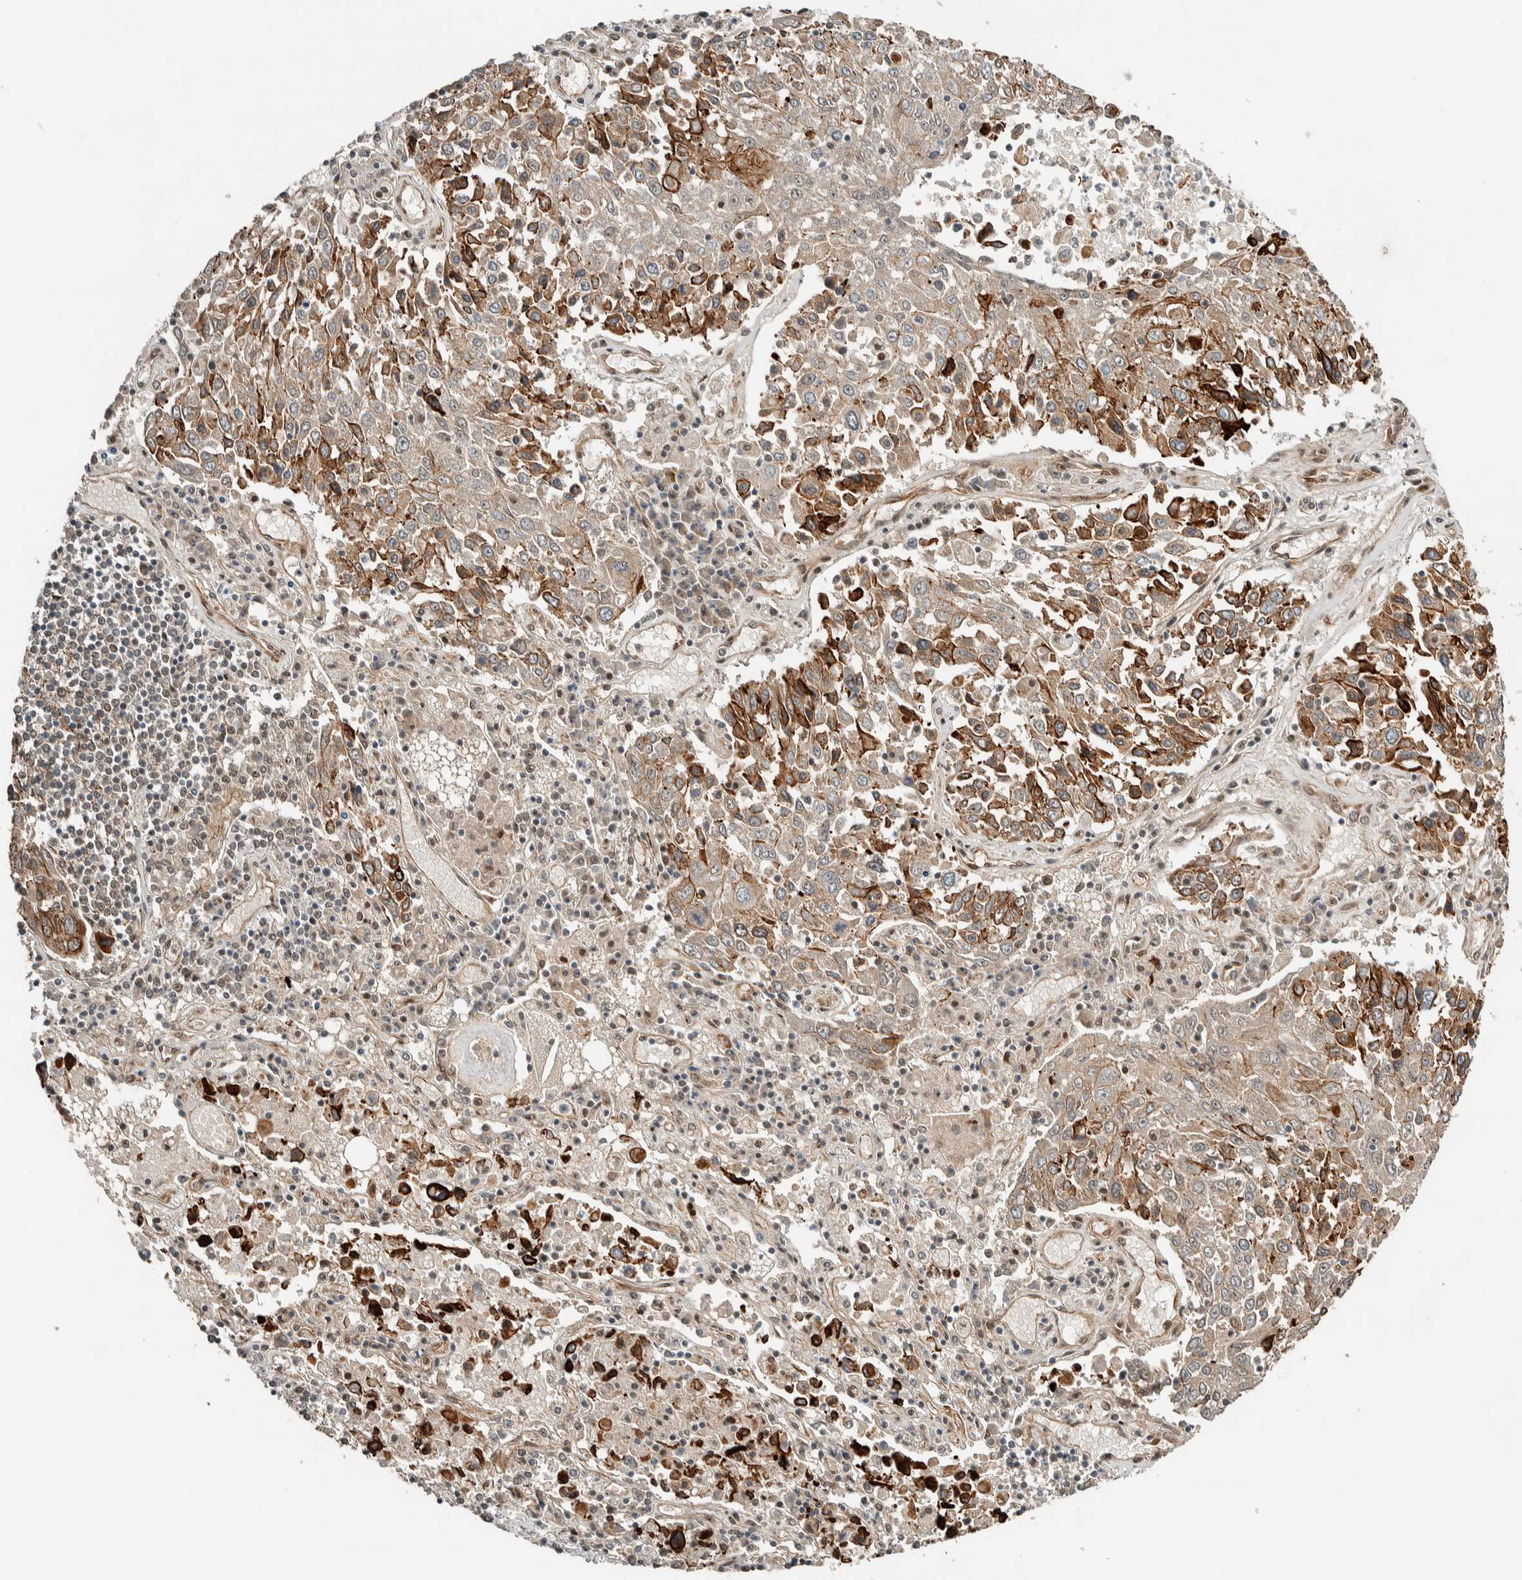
{"staining": {"intensity": "moderate", "quantity": ">75%", "location": "cytoplasmic/membranous"}, "tissue": "lung cancer", "cell_type": "Tumor cells", "image_type": "cancer", "snomed": [{"axis": "morphology", "description": "Squamous cell carcinoma, NOS"}, {"axis": "topography", "description": "Lung"}], "caption": "The image reveals staining of lung cancer (squamous cell carcinoma), revealing moderate cytoplasmic/membranous protein staining (brown color) within tumor cells.", "gene": "STXBP4", "patient": {"sex": "male", "age": 65}}